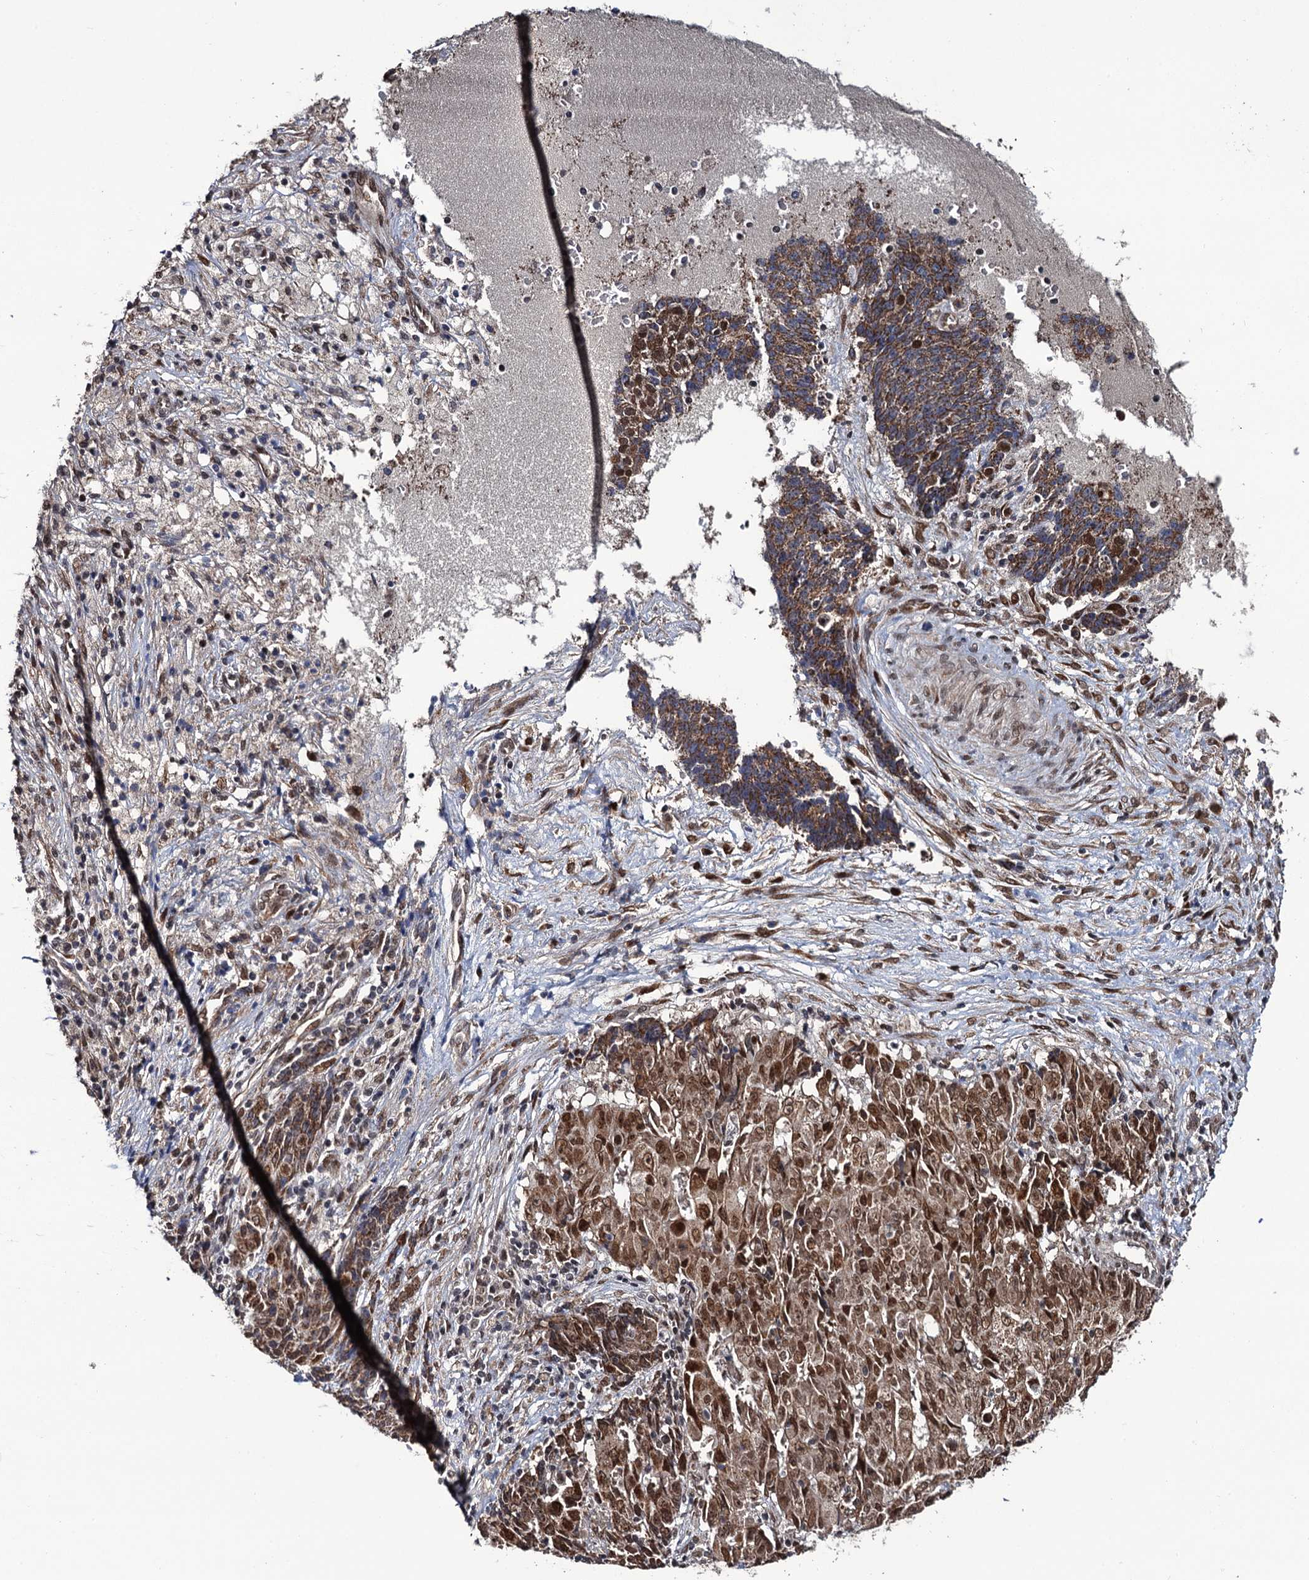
{"staining": {"intensity": "moderate", "quantity": ">75%", "location": "cytoplasmic/membranous,nuclear"}, "tissue": "ovarian cancer", "cell_type": "Tumor cells", "image_type": "cancer", "snomed": [{"axis": "morphology", "description": "Carcinoma, endometroid"}, {"axis": "topography", "description": "Ovary"}], "caption": "Immunohistochemical staining of endometroid carcinoma (ovarian) displays medium levels of moderate cytoplasmic/membranous and nuclear protein expression in about >75% of tumor cells.", "gene": "LRRC63", "patient": {"sex": "female", "age": 42}}